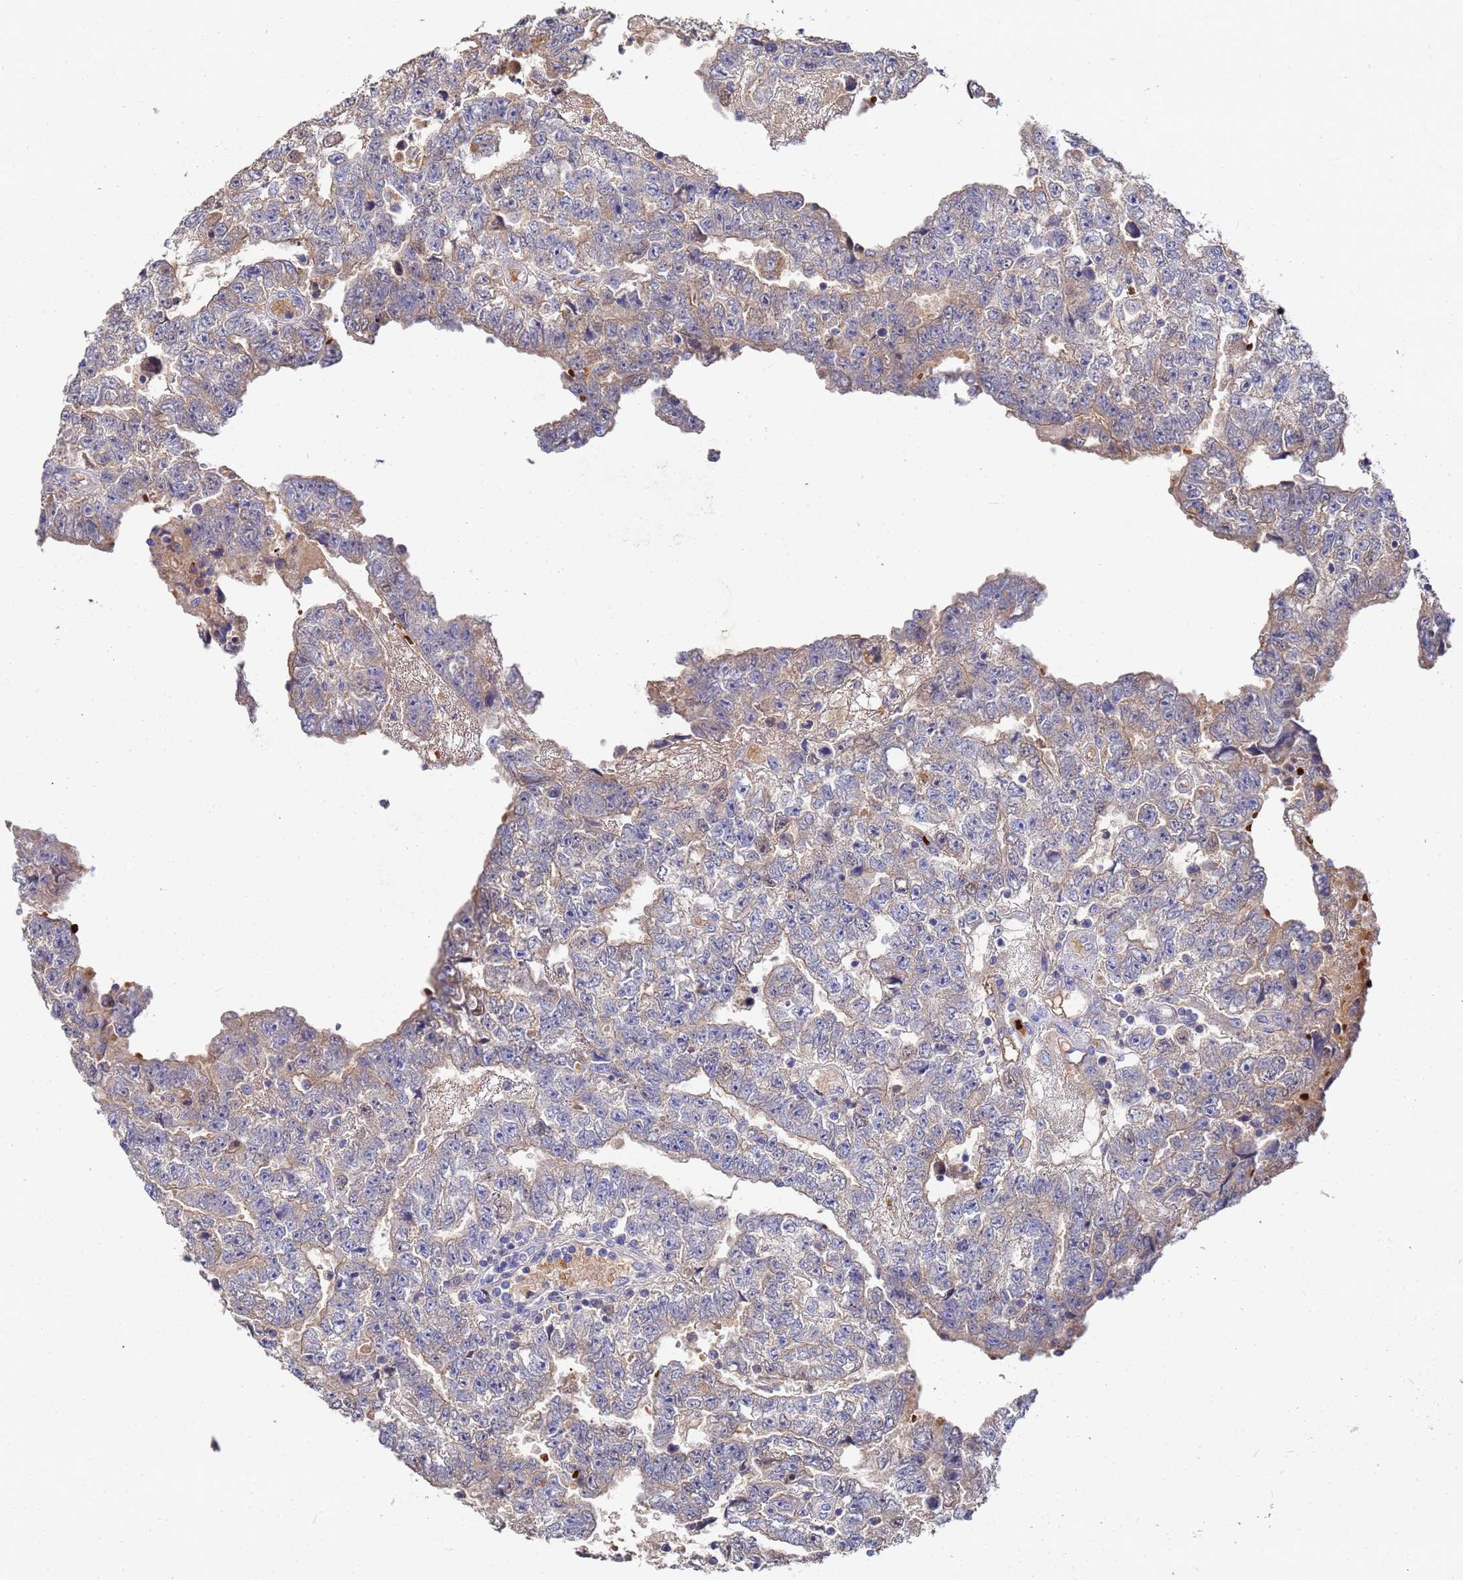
{"staining": {"intensity": "weak", "quantity": "25%-75%", "location": "cytoplasmic/membranous"}, "tissue": "testis cancer", "cell_type": "Tumor cells", "image_type": "cancer", "snomed": [{"axis": "morphology", "description": "Carcinoma, Embryonal, NOS"}, {"axis": "topography", "description": "Testis"}], "caption": "Protein expression analysis of testis embryonal carcinoma displays weak cytoplasmic/membranous staining in approximately 25%-75% of tumor cells. Ihc stains the protein in brown and the nuclei are stained blue.", "gene": "TCP10L", "patient": {"sex": "male", "age": 25}}